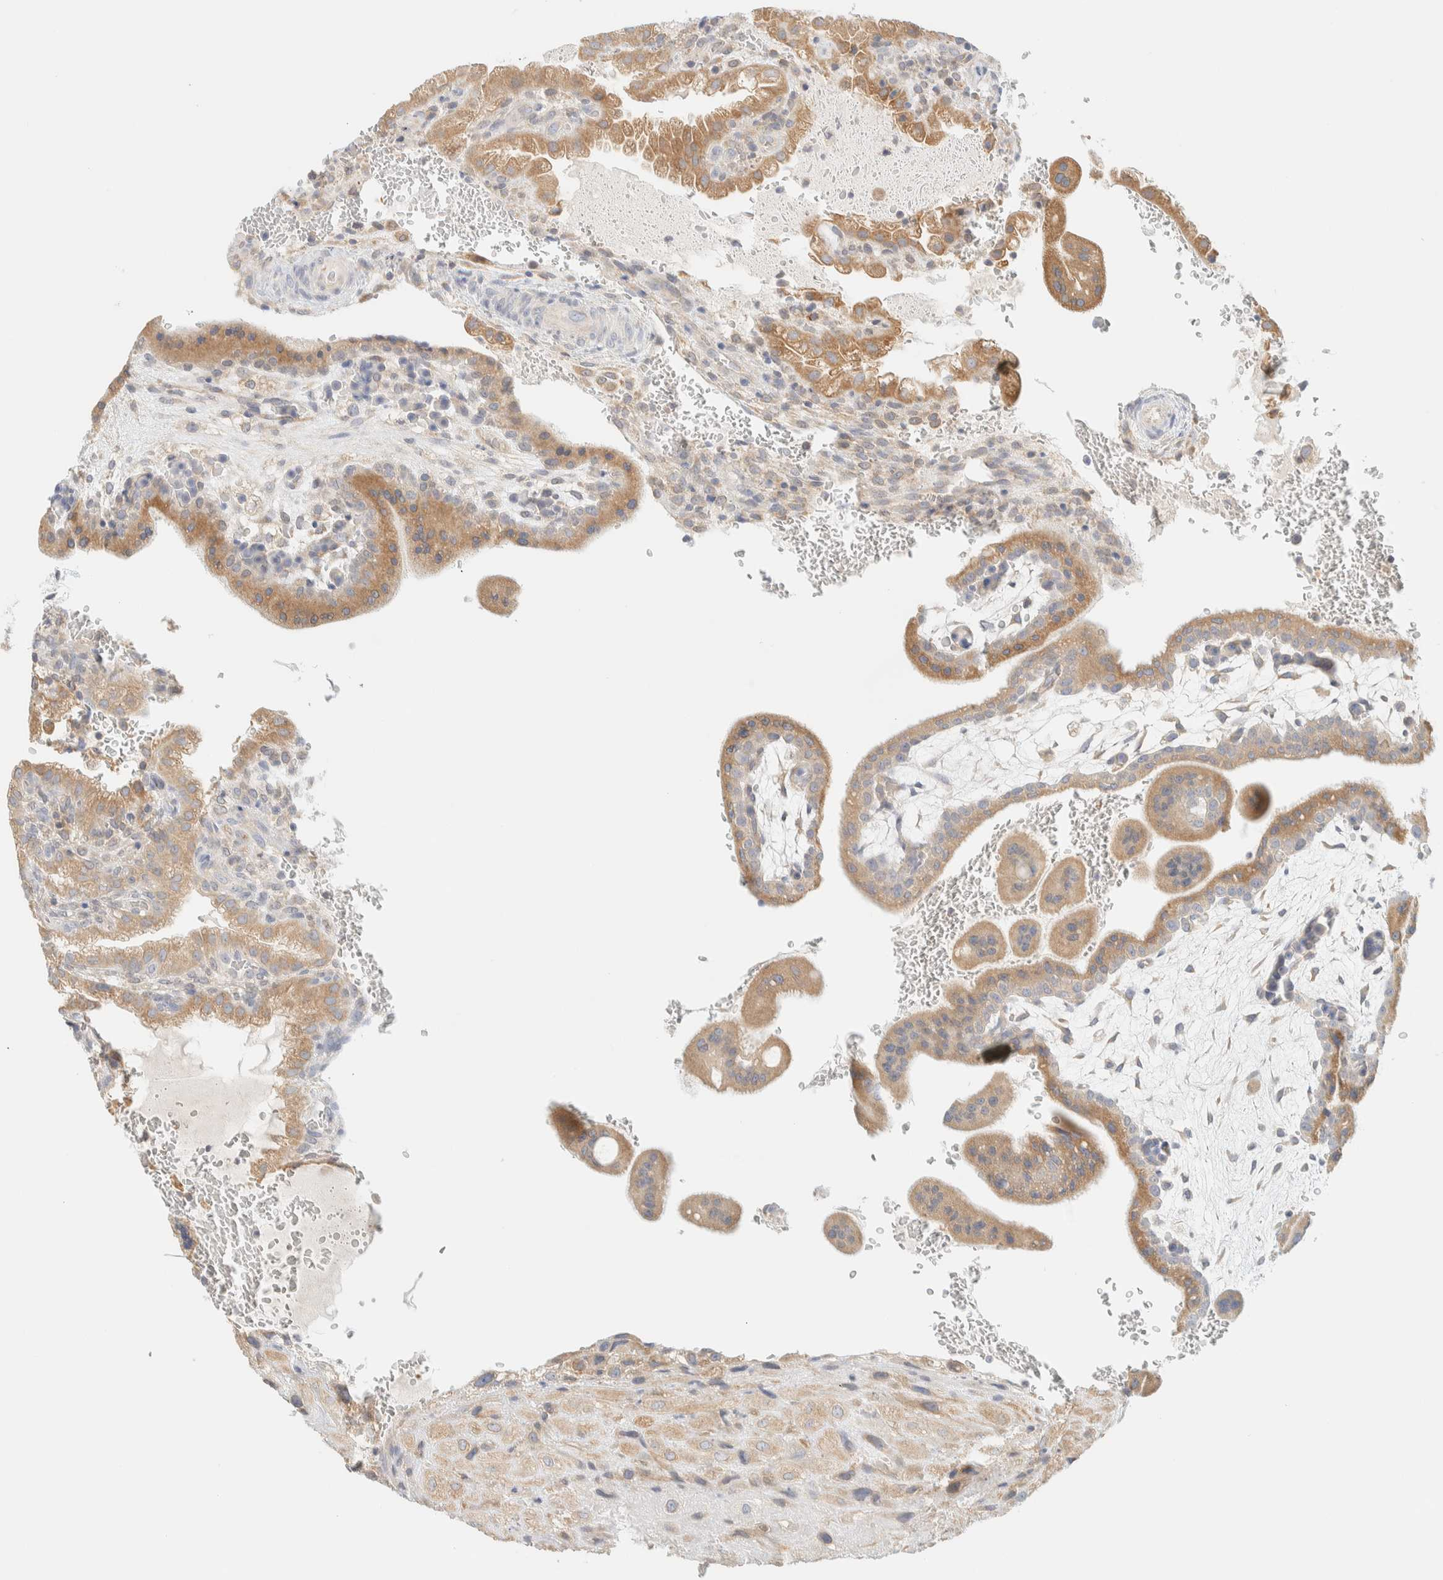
{"staining": {"intensity": "moderate", "quantity": ">75%", "location": "cytoplasmic/membranous"}, "tissue": "placenta", "cell_type": "Decidual cells", "image_type": "normal", "snomed": [{"axis": "morphology", "description": "Normal tissue, NOS"}, {"axis": "topography", "description": "Placenta"}], "caption": "A medium amount of moderate cytoplasmic/membranous expression is seen in approximately >75% of decidual cells in benign placenta.", "gene": "NT5C", "patient": {"sex": "female", "age": 35}}